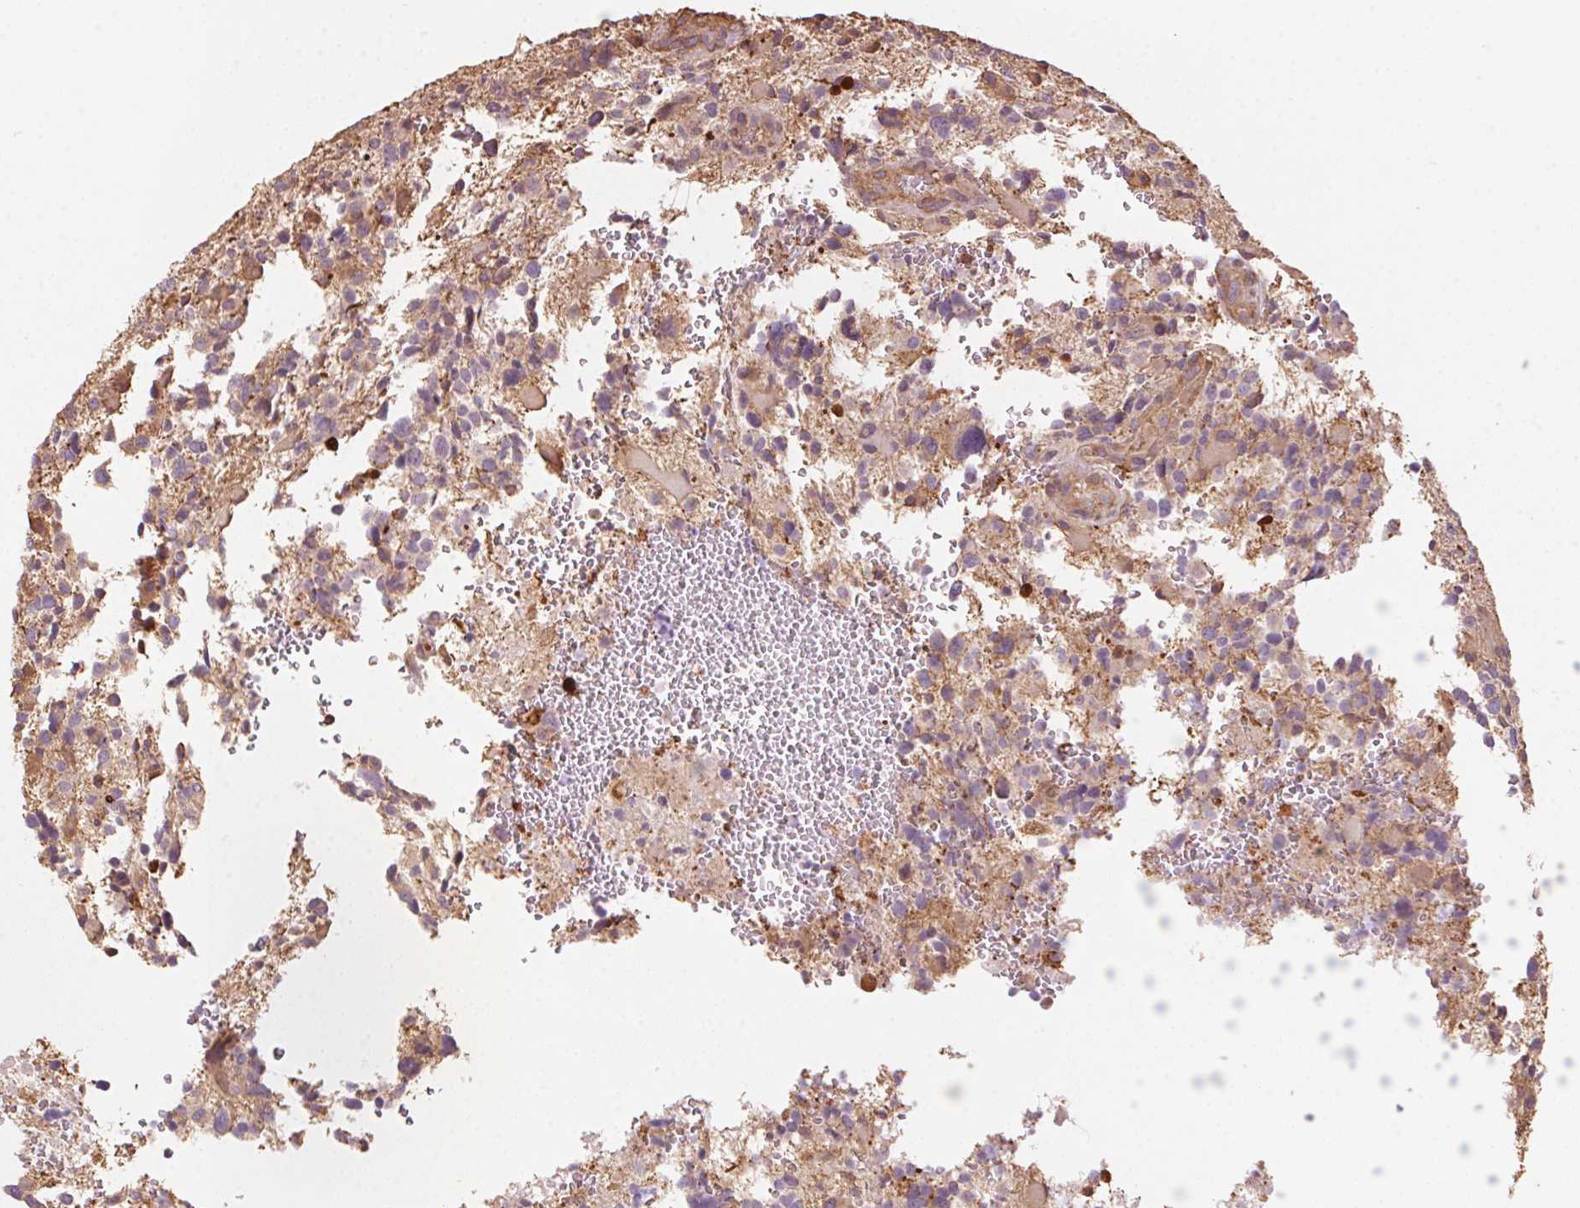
{"staining": {"intensity": "weak", "quantity": "25%-75%", "location": "cytoplasmic/membranous"}, "tissue": "glioma", "cell_type": "Tumor cells", "image_type": "cancer", "snomed": [{"axis": "morphology", "description": "Glioma, malignant, High grade"}, {"axis": "topography", "description": "Brain"}], "caption": "High-magnification brightfield microscopy of malignant high-grade glioma stained with DAB (brown) and counterstained with hematoxylin (blue). tumor cells exhibit weak cytoplasmic/membranous staining is identified in about25%-75% of cells.", "gene": "QDPR", "patient": {"sex": "female", "age": 71}}